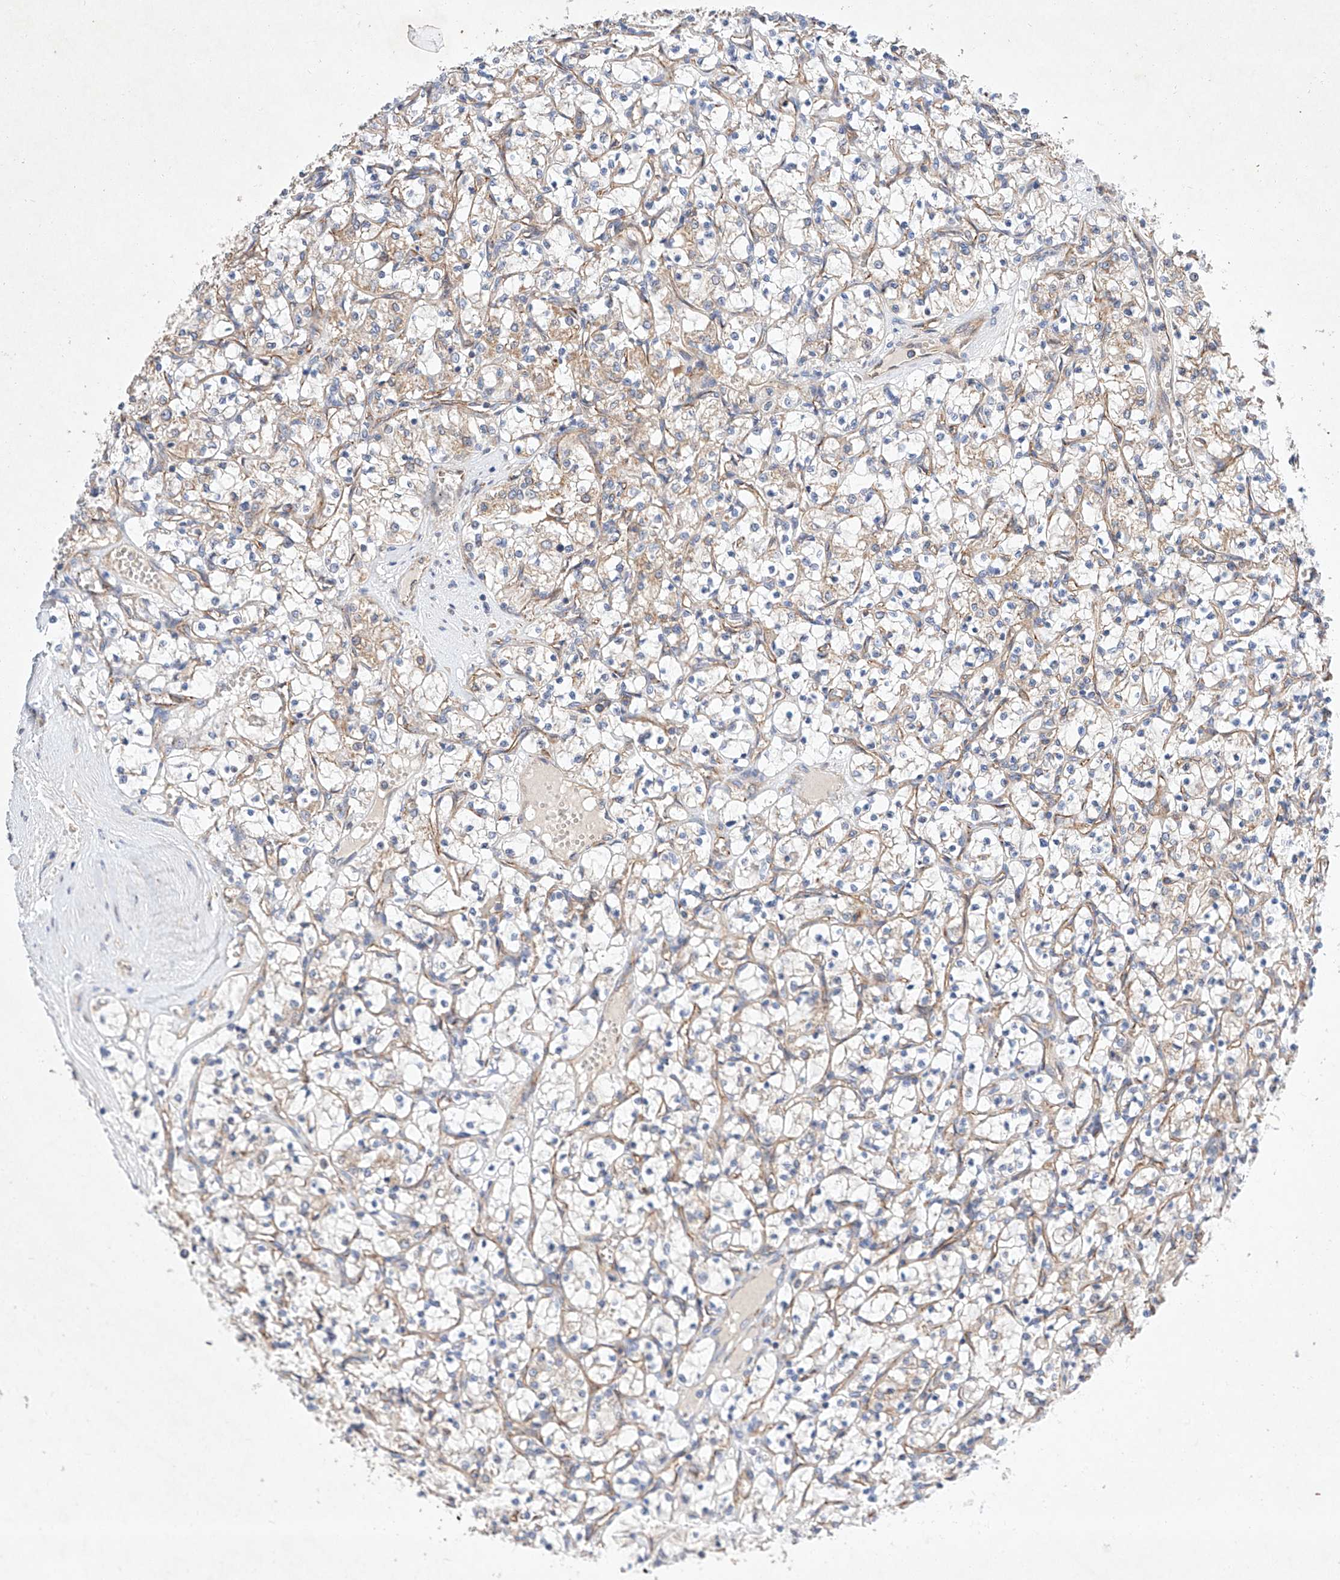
{"staining": {"intensity": "negative", "quantity": "none", "location": "none"}, "tissue": "renal cancer", "cell_type": "Tumor cells", "image_type": "cancer", "snomed": [{"axis": "morphology", "description": "Adenocarcinoma, NOS"}, {"axis": "topography", "description": "Kidney"}], "caption": "This is an immunohistochemistry photomicrograph of human renal cancer (adenocarcinoma). There is no expression in tumor cells.", "gene": "C6orf118", "patient": {"sex": "female", "age": 69}}